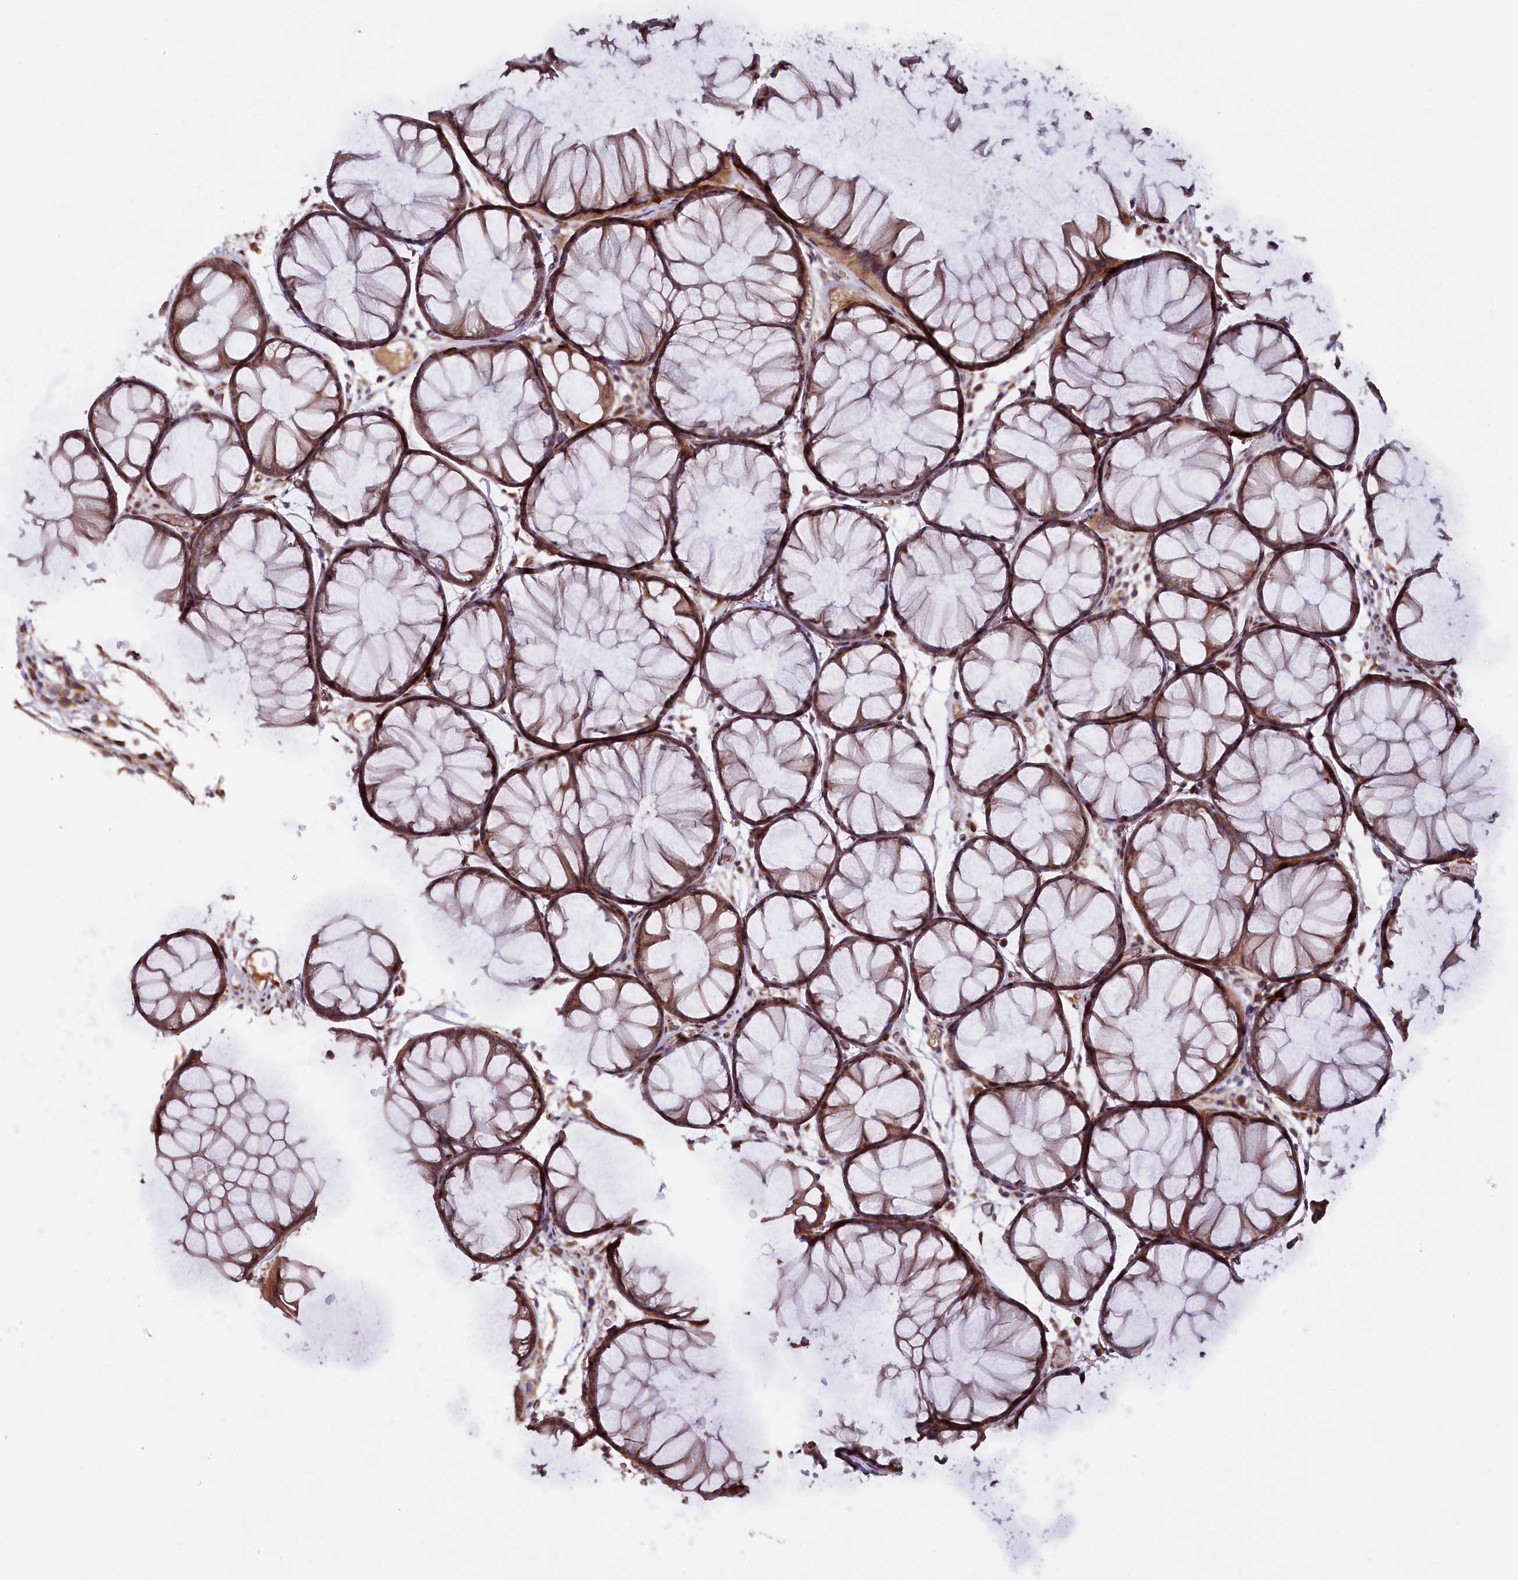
{"staining": {"intensity": "strong", "quantity": ">75%", "location": "cytoplasmic/membranous"}, "tissue": "colon", "cell_type": "Endothelial cells", "image_type": "normal", "snomed": [{"axis": "morphology", "description": "Normal tissue, NOS"}, {"axis": "topography", "description": "Colon"}], "caption": "Endothelial cells show high levels of strong cytoplasmic/membranous positivity in approximately >75% of cells in unremarkable human colon.", "gene": "GREB1L", "patient": {"sex": "female", "age": 82}}